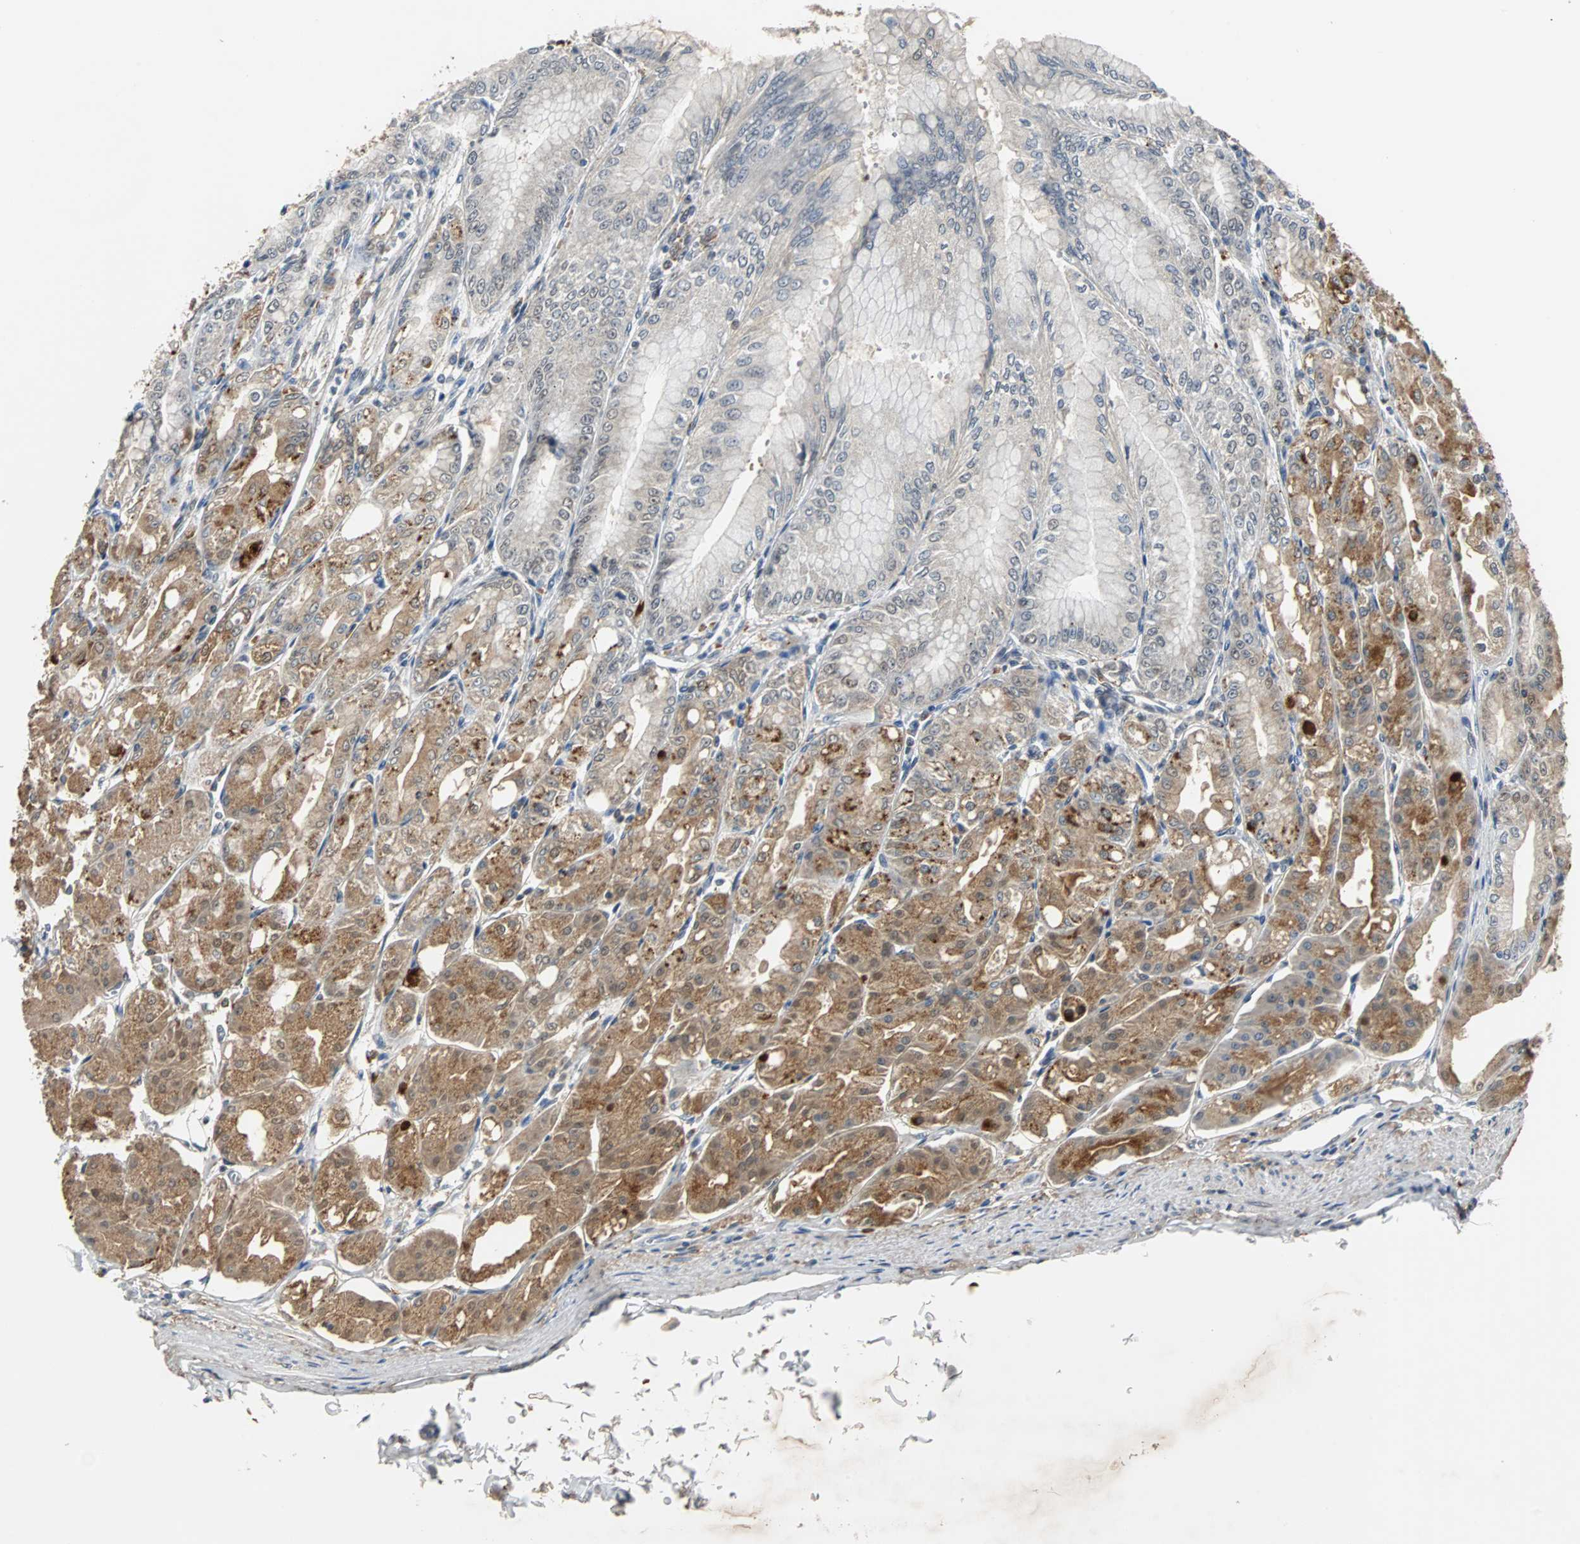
{"staining": {"intensity": "moderate", "quantity": "25%-75%", "location": "cytoplasmic/membranous"}, "tissue": "stomach", "cell_type": "Glandular cells", "image_type": "normal", "snomed": [{"axis": "morphology", "description": "Normal tissue, NOS"}, {"axis": "topography", "description": "Stomach, lower"}], "caption": "A brown stain shows moderate cytoplasmic/membranous expression of a protein in glandular cells of normal human stomach.", "gene": "HLX", "patient": {"sex": "male", "age": 71}}